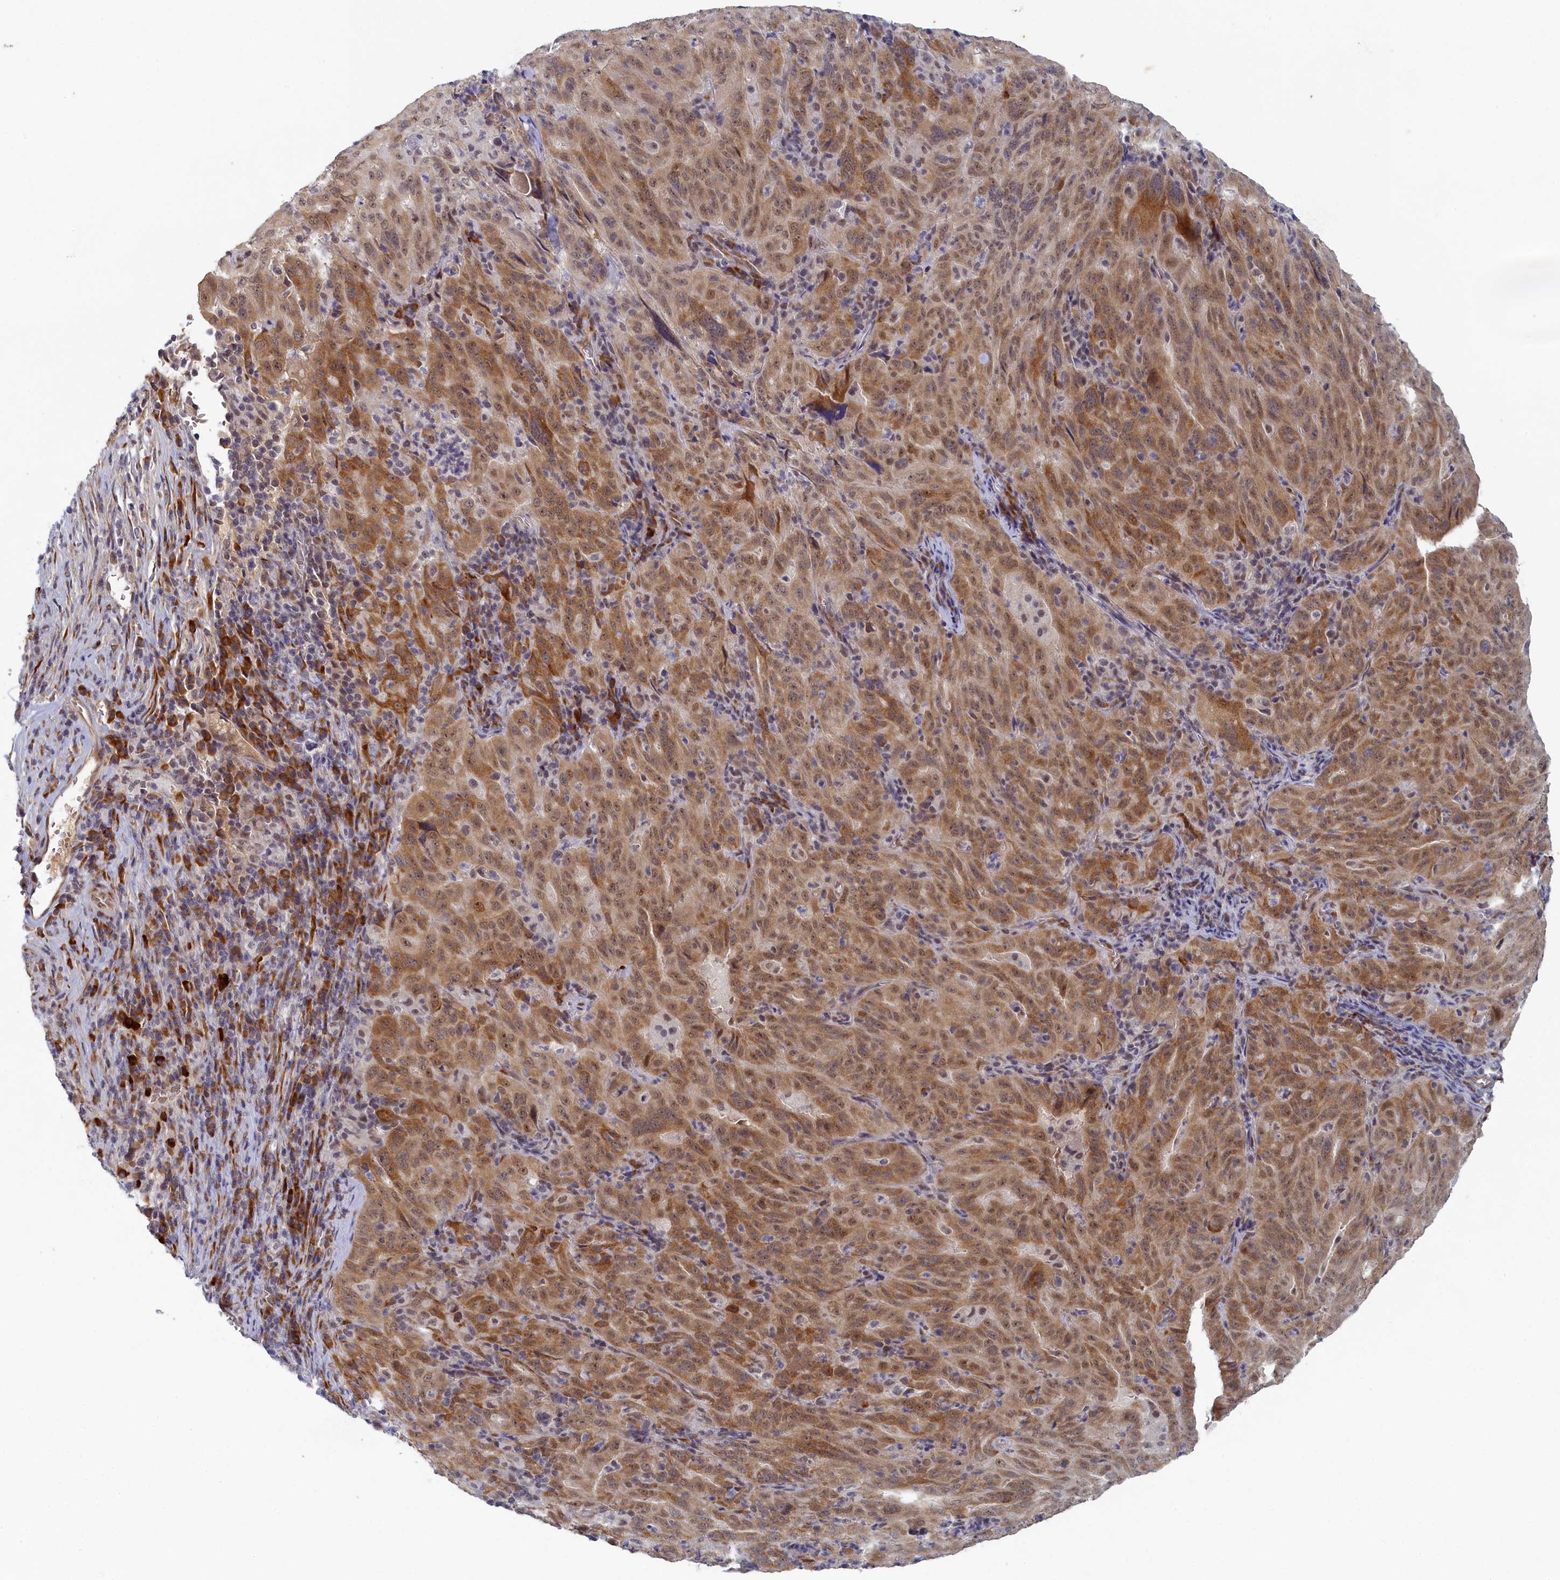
{"staining": {"intensity": "moderate", "quantity": ">75%", "location": "cytoplasmic/membranous"}, "tissue": "pancreatic cancer", "cell_type": "Tumor cells", "image_type": "cancer", "snomed": [{"axis": "morphology", "description": "Adenocarcinoma, NOS"}, {"axis": "topography", "description": "Pancreas"}], "caption": "A brown stain labels moderate cytoplasmic/membranous positivity of a protein in human adenocarcinoma (pancreatic) tumor cells. The protein of interest is stained brown, and the nuclei are stained in blue (DAB IHC with brightfield microscopy, high magnification).", "gene": "DNAJC17", "patient": {"sex": "male", "age": 63}}